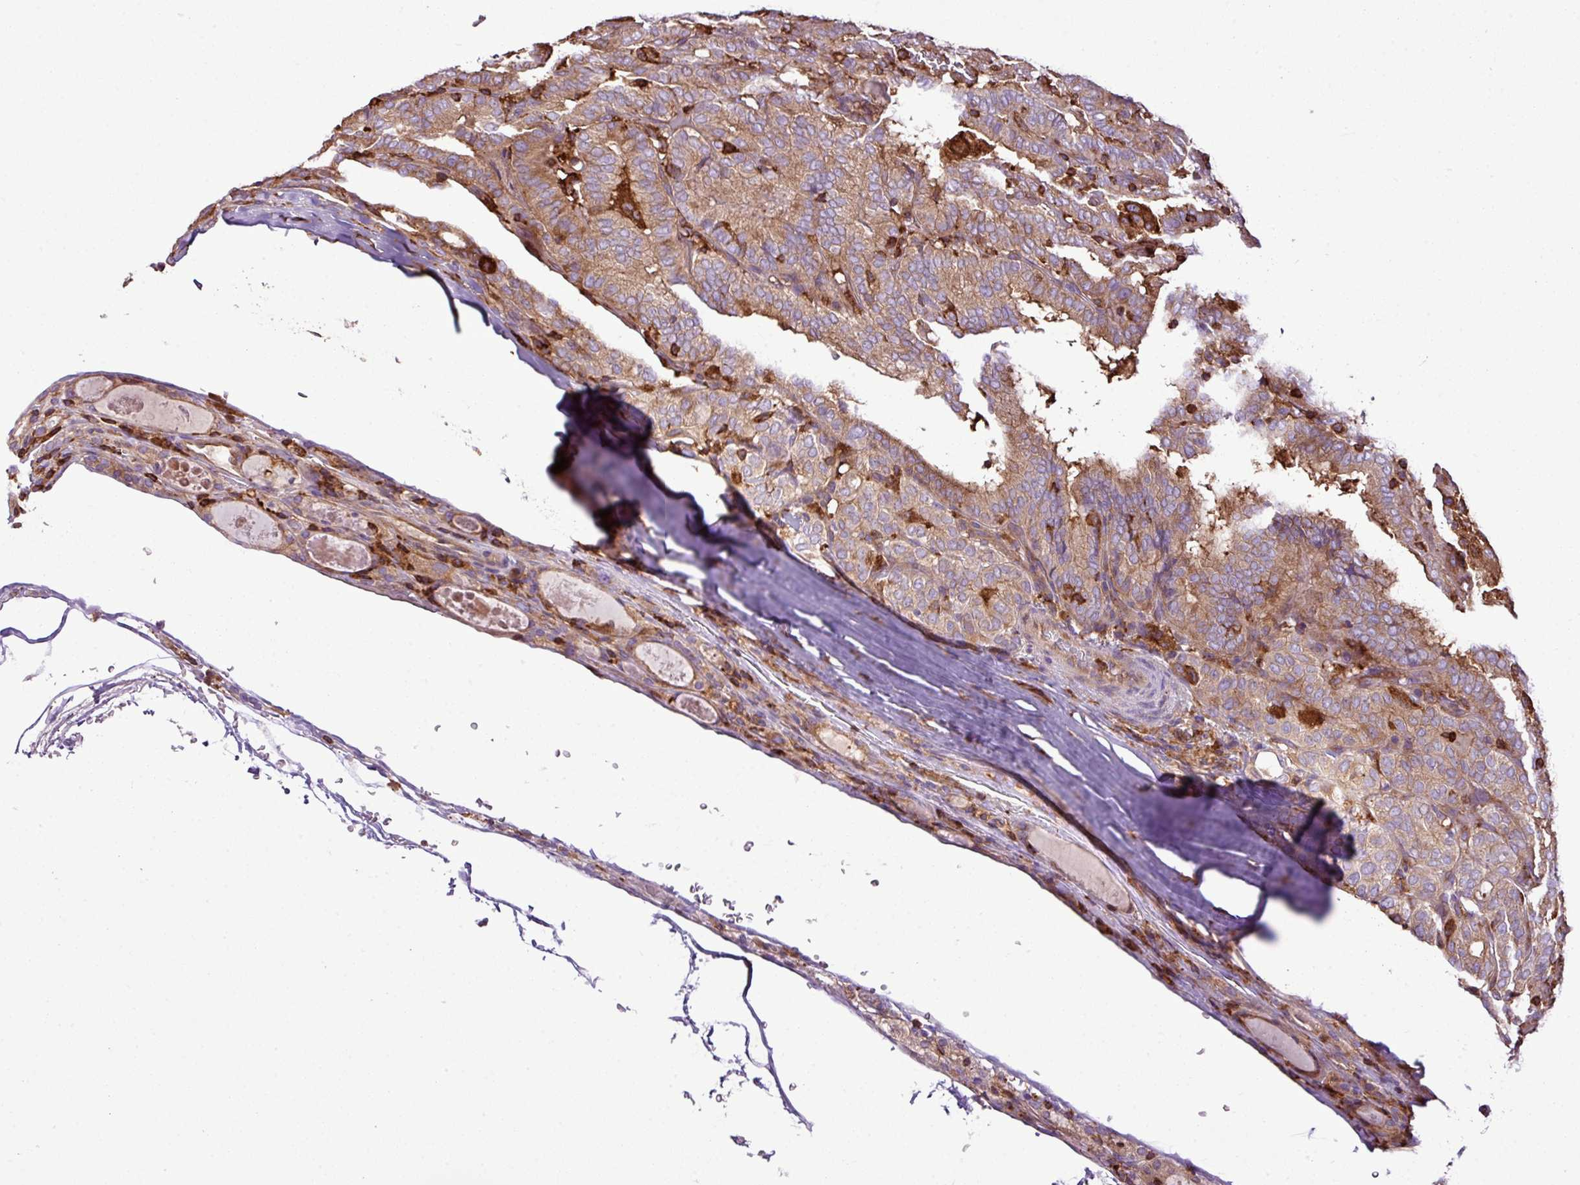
{"staining": {"intensity": "moderate", "quantity": ">75%", "location": "cytoplasmic/membranous"}, "tissue": "thyroid cancer", "cell_type": "Tumor cells", "image_type": "cancer", "snomed": [{"axis": "morphology", "description": "Papillary adenocarcinoma, NOS"}, {"axis": "topography", "description": "Thyroid gland"}], "caption": "Immunohistochemical staining of thyroid cancer (papillary adenocarcinoma) reveals moderate cytoplasmic/membranous protein staining in approximately >75% of tumor cells. Nuclei are stained in blue.", "gene": "PGAP6", "patient": {"sex": "female", "age": 72}}